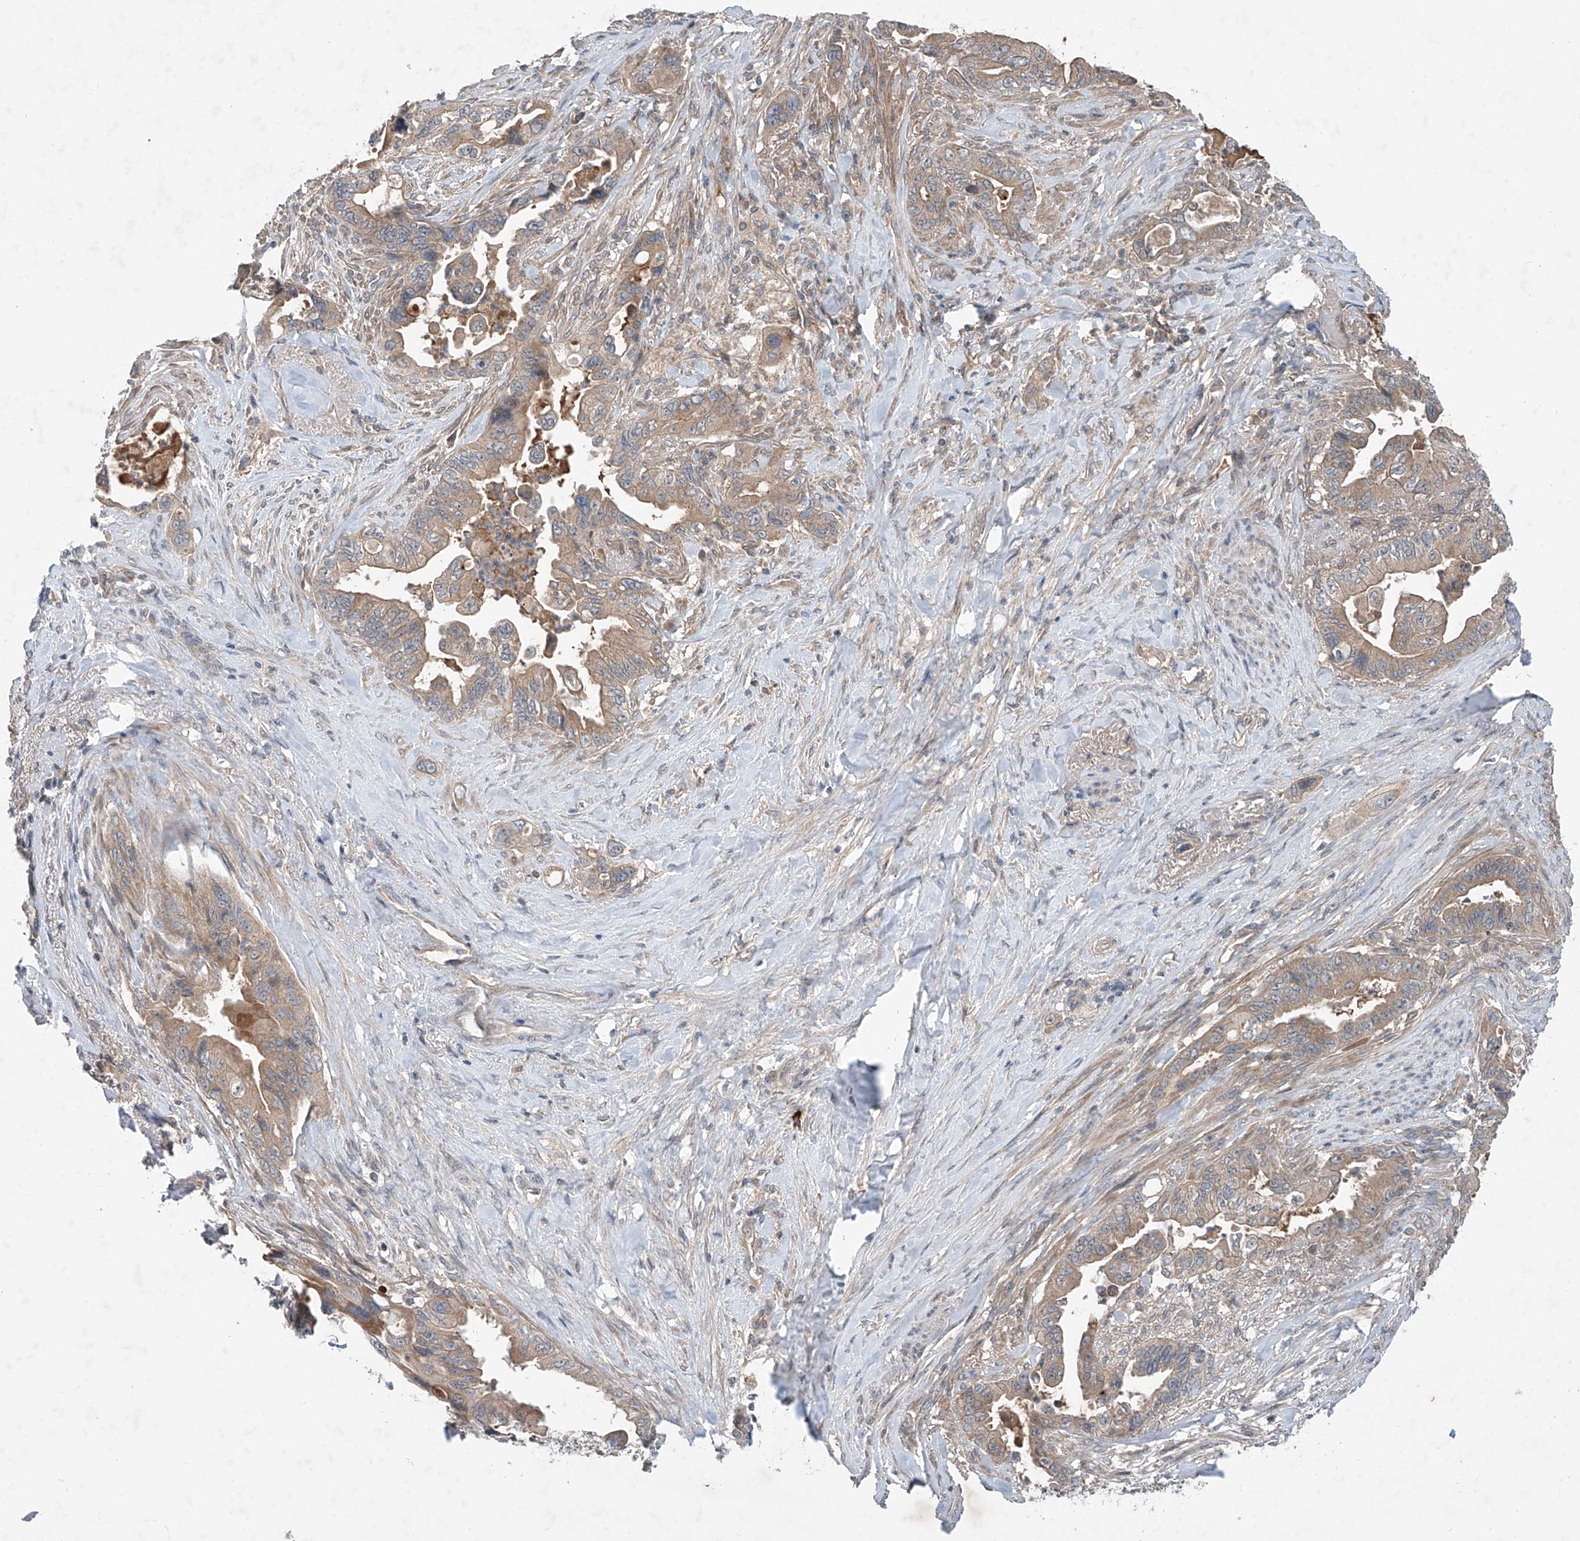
{"staining": {"intensity": "weak", "quantity": ">75%", "location": "cytoplasmic/membranous"}, "tissue": "pancreatic cancer", "cell_type": "Tumor cells", "image_type": "cancer", "snomed": [{"axis": "morphology", "description": "Adenocarcinoma, NOS"}, {"axis": "topography", "description": "Pancreas"}], "caption": "Approximately >75% of tumor cells in human pancreatic adenocarcinoma display weak cytoplasmic/membranous protein positivity as visualized by brown immunohistochemical staining.", "gene": "ADAM23", "patient": {"sex": "male", "age": 70}}